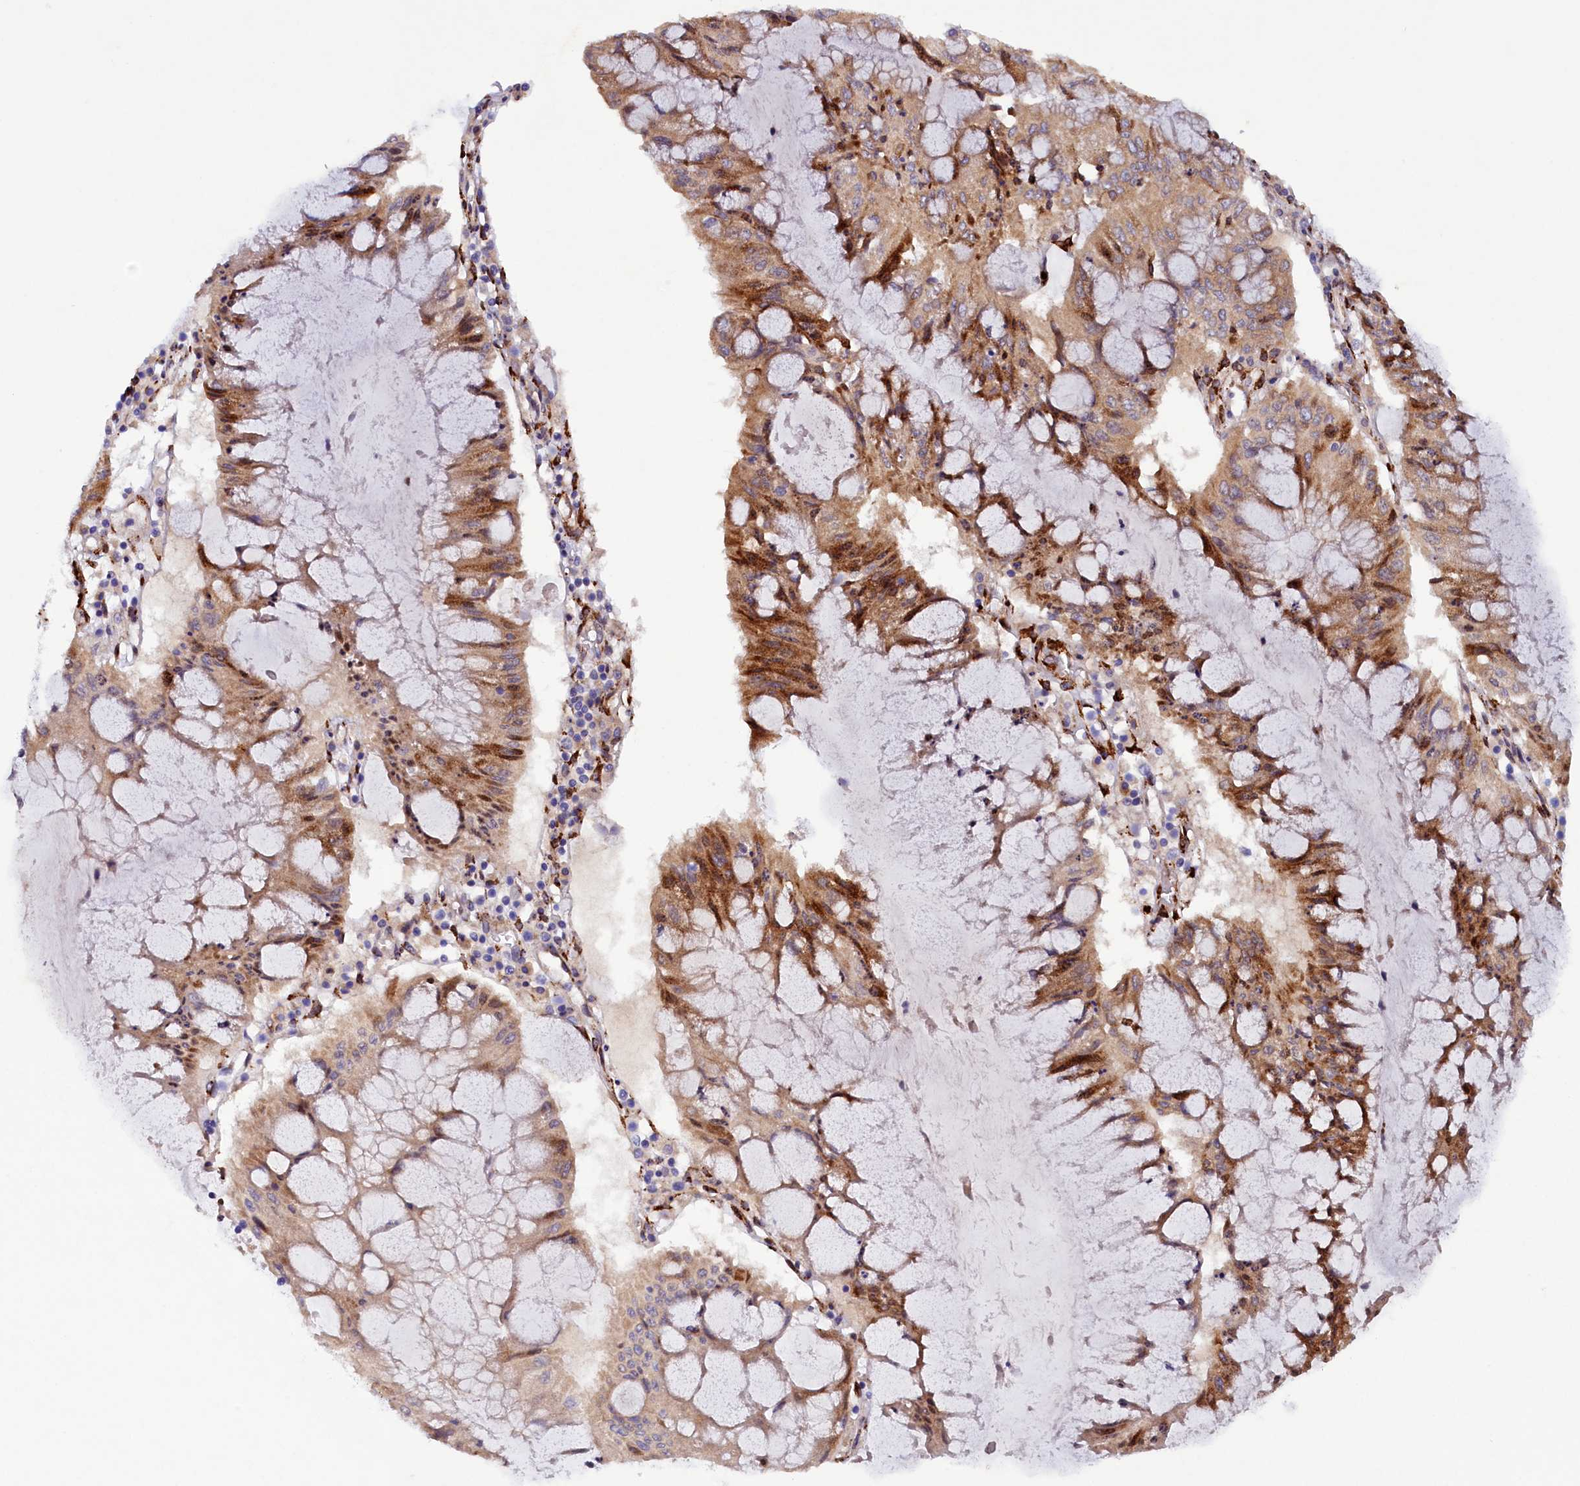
{"staining": {"intensity": "moderate", "quantity": ">75%", "location": "cytoplasmic/membranous"}, "tissue": "pancreatic cancer", "cell_type": "Tumor cells", "image_type": "cancer", "snomed": [{"axis": "morphology", "description": "Adenocarcinoma, NOS"}, {"axis": "topography", "description": "Pancreas"}], "caption": "High-magnification brightfield microscopy of adenocarcinoma (pancreatic) stained with DAB (3,3'-diaminobenzidine) (brown) and counterstained with hematoxylin (blue). tumor cells exhibit moderate cytoplasmic/membranous positivity is identified in approximately>75% of cells.", "gene": "ARRDC4", "patient": {"sex": "female", "age": 50}}